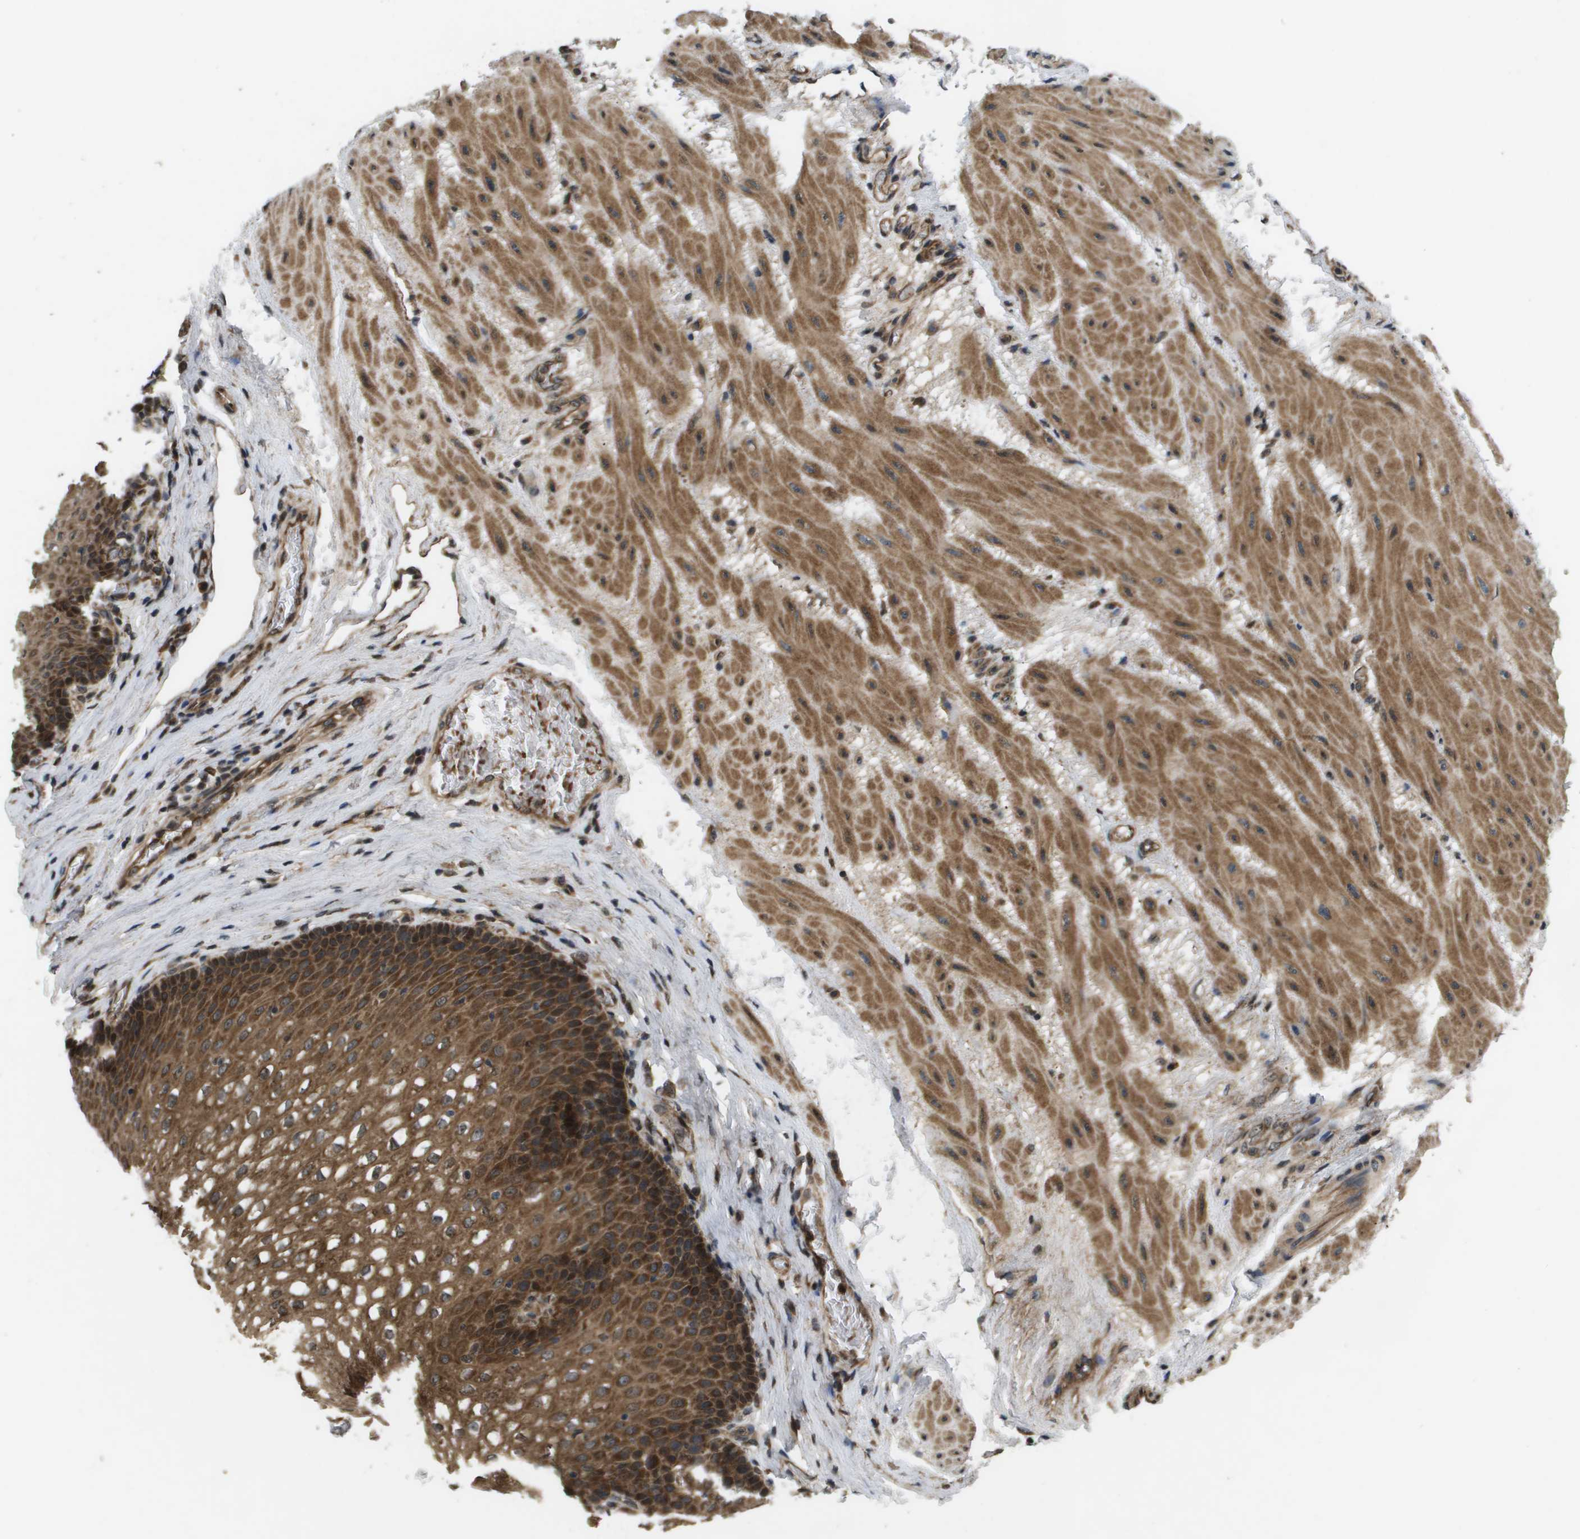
{"staining": {"intensity": "moderate", "quantity": ">75%", "location": "cytoplasmic/membranous,nuclear"}, "tissue": "esophagus", "cell_type": "Squamous epithelial cells", "image_type": "normal", "snomed": [{"axis": "morphology", "description": "Normal tissue, NOS"}, {"axis": "topography", "description": "Esophagus"}], "caption": "Immunohistochemistry micrograph of normal human esophagus stained for a protein (brown), which demonstrates medium levels of moderate cytoplasmic/membranous,nuclear positivity in about >75% of squamous epithelial cells.", "gene": "SPTLC1", "patient": {"sex": "male", "age": 48}}